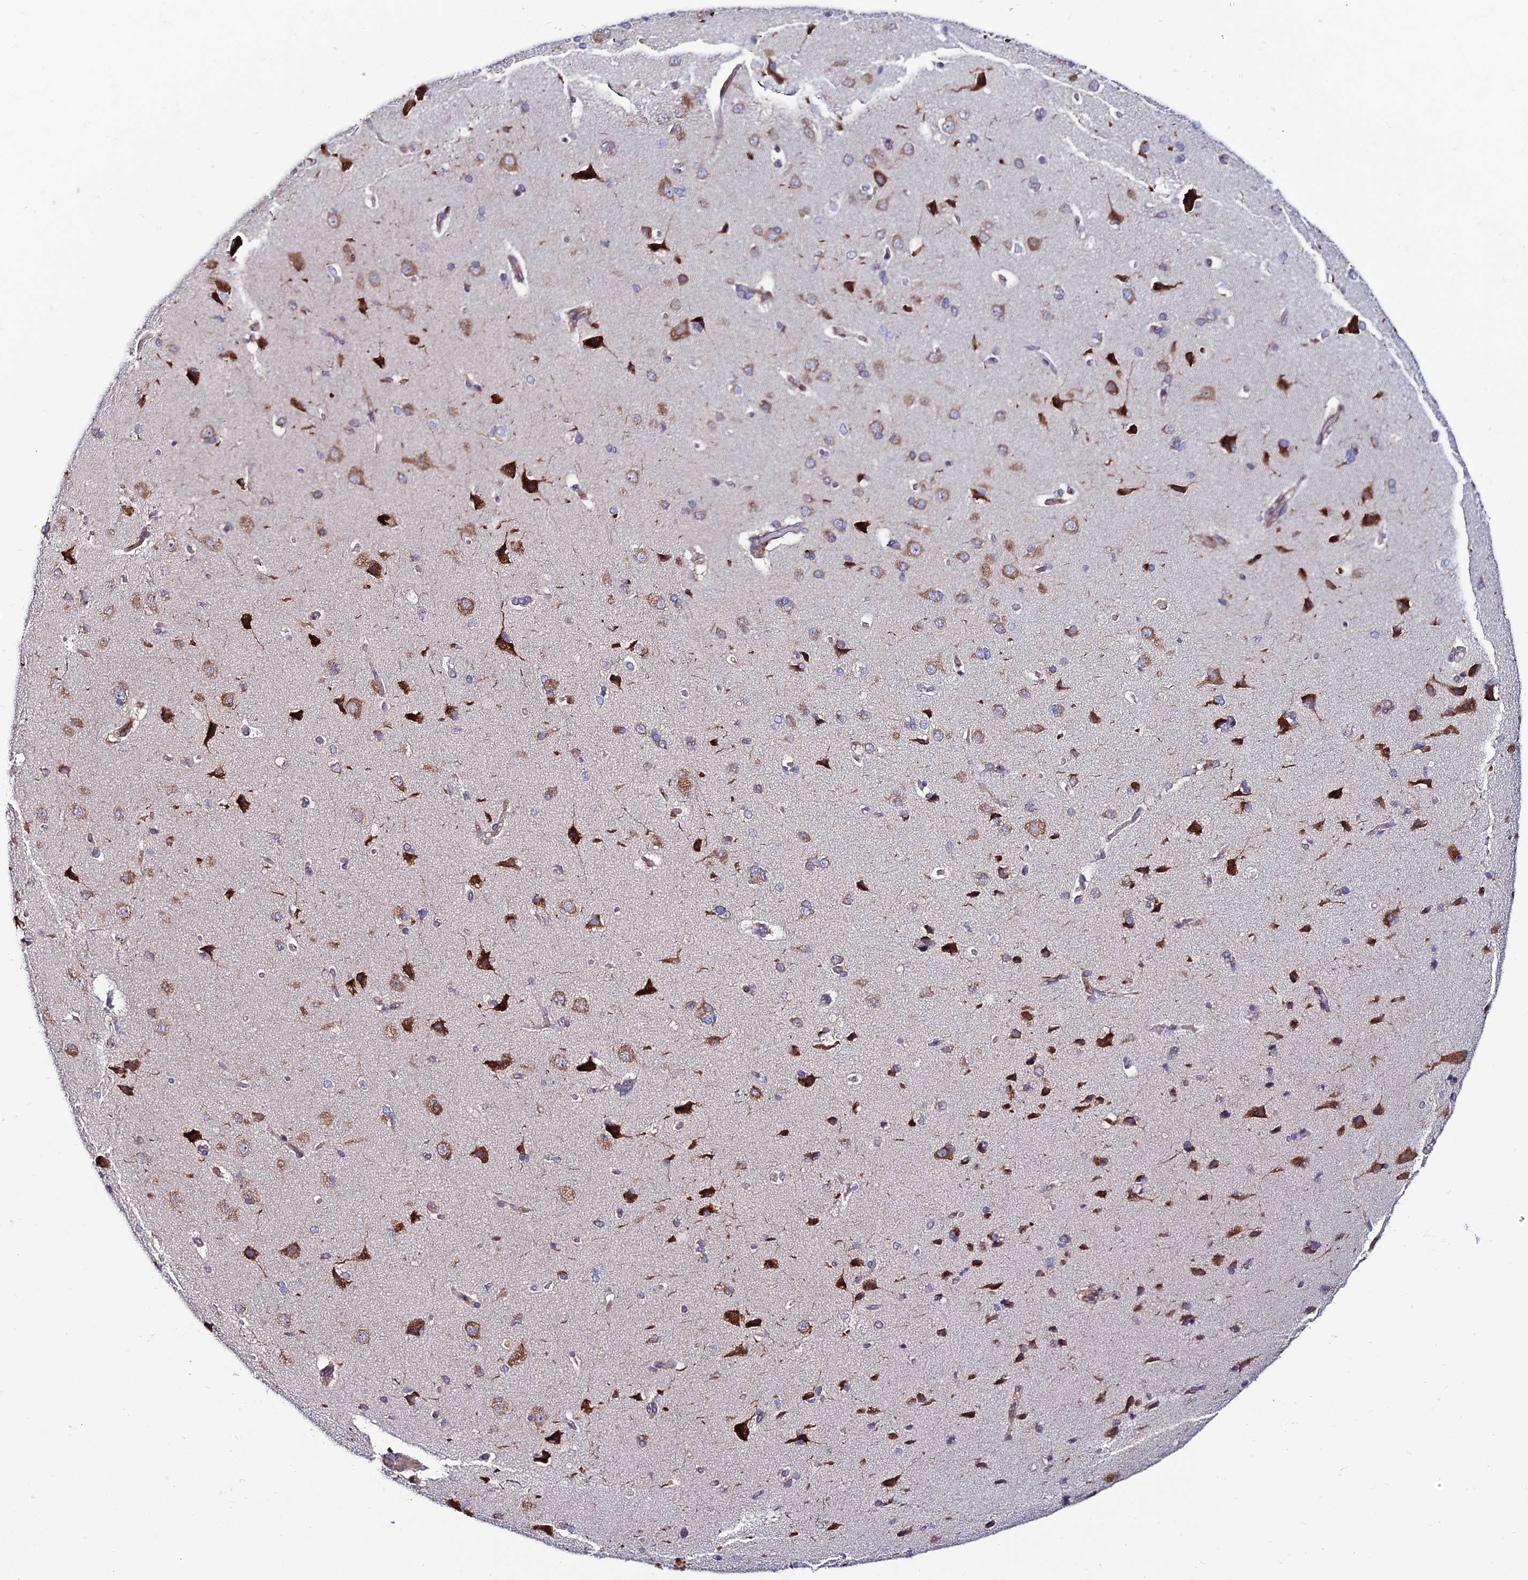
{"staining": {"intensity": "weak", "quantity": "25%-75%", "location": "cytoplasmic/membranous"}, "tissue": "cerebral cortex", "cell_type": "Endothelial cells", "image_type": "normal", "snomed": [{"axis": "morphology", "description": "Normal tissue, NOS"}, {"axis": "topography", "description": "Cerebral cortex"}], "caption": "A brown stain highlights weak cytoplasmic/membranous positivity of a protein in endothelial cells of normal human cerebral cortex. Immunohistochemistry (ihc) stains the protein in brown and the nuclei are stained blue.", "gene": "EIF3K", "patient": {"sex": "male", "age": 62}}